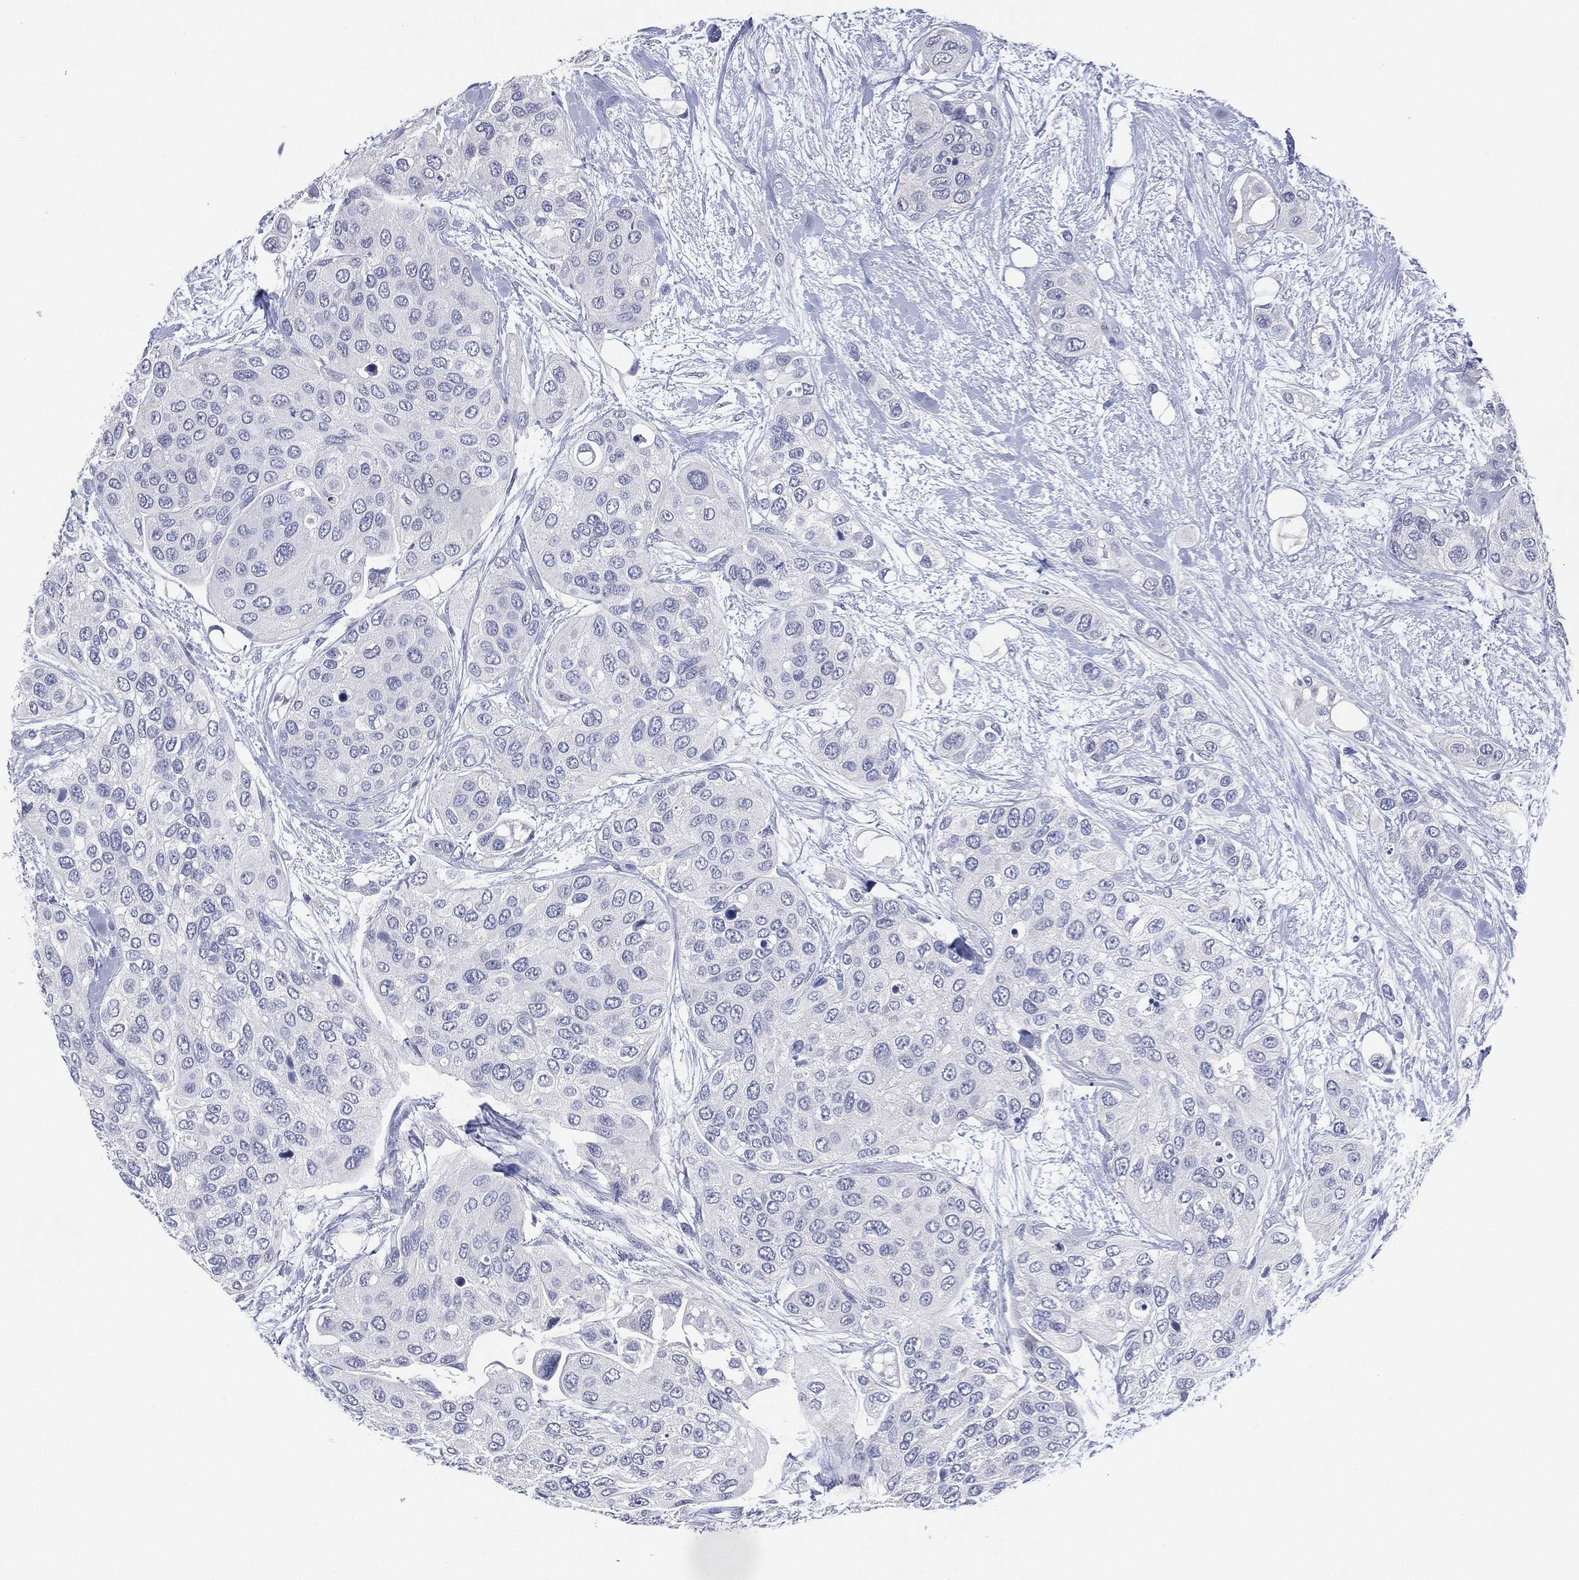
{"staining": {"intensity": "negative", "quantity": "none", "location": "none"}, "tissue": "urothelial cancer", "cell_type": "Tumor cells", "image_type": "cancer", "snomed": [{"axis": "morphology", "description": "Urothelial carcinoma, High grade"}, {"axis": "topography", "description": "Urinary bladder"}], "caption": "Tumor cells are negative for protein expression in human urothelial cancer.", "gene": "KRT35", "patient": {"sex": "male", "age": 77}}